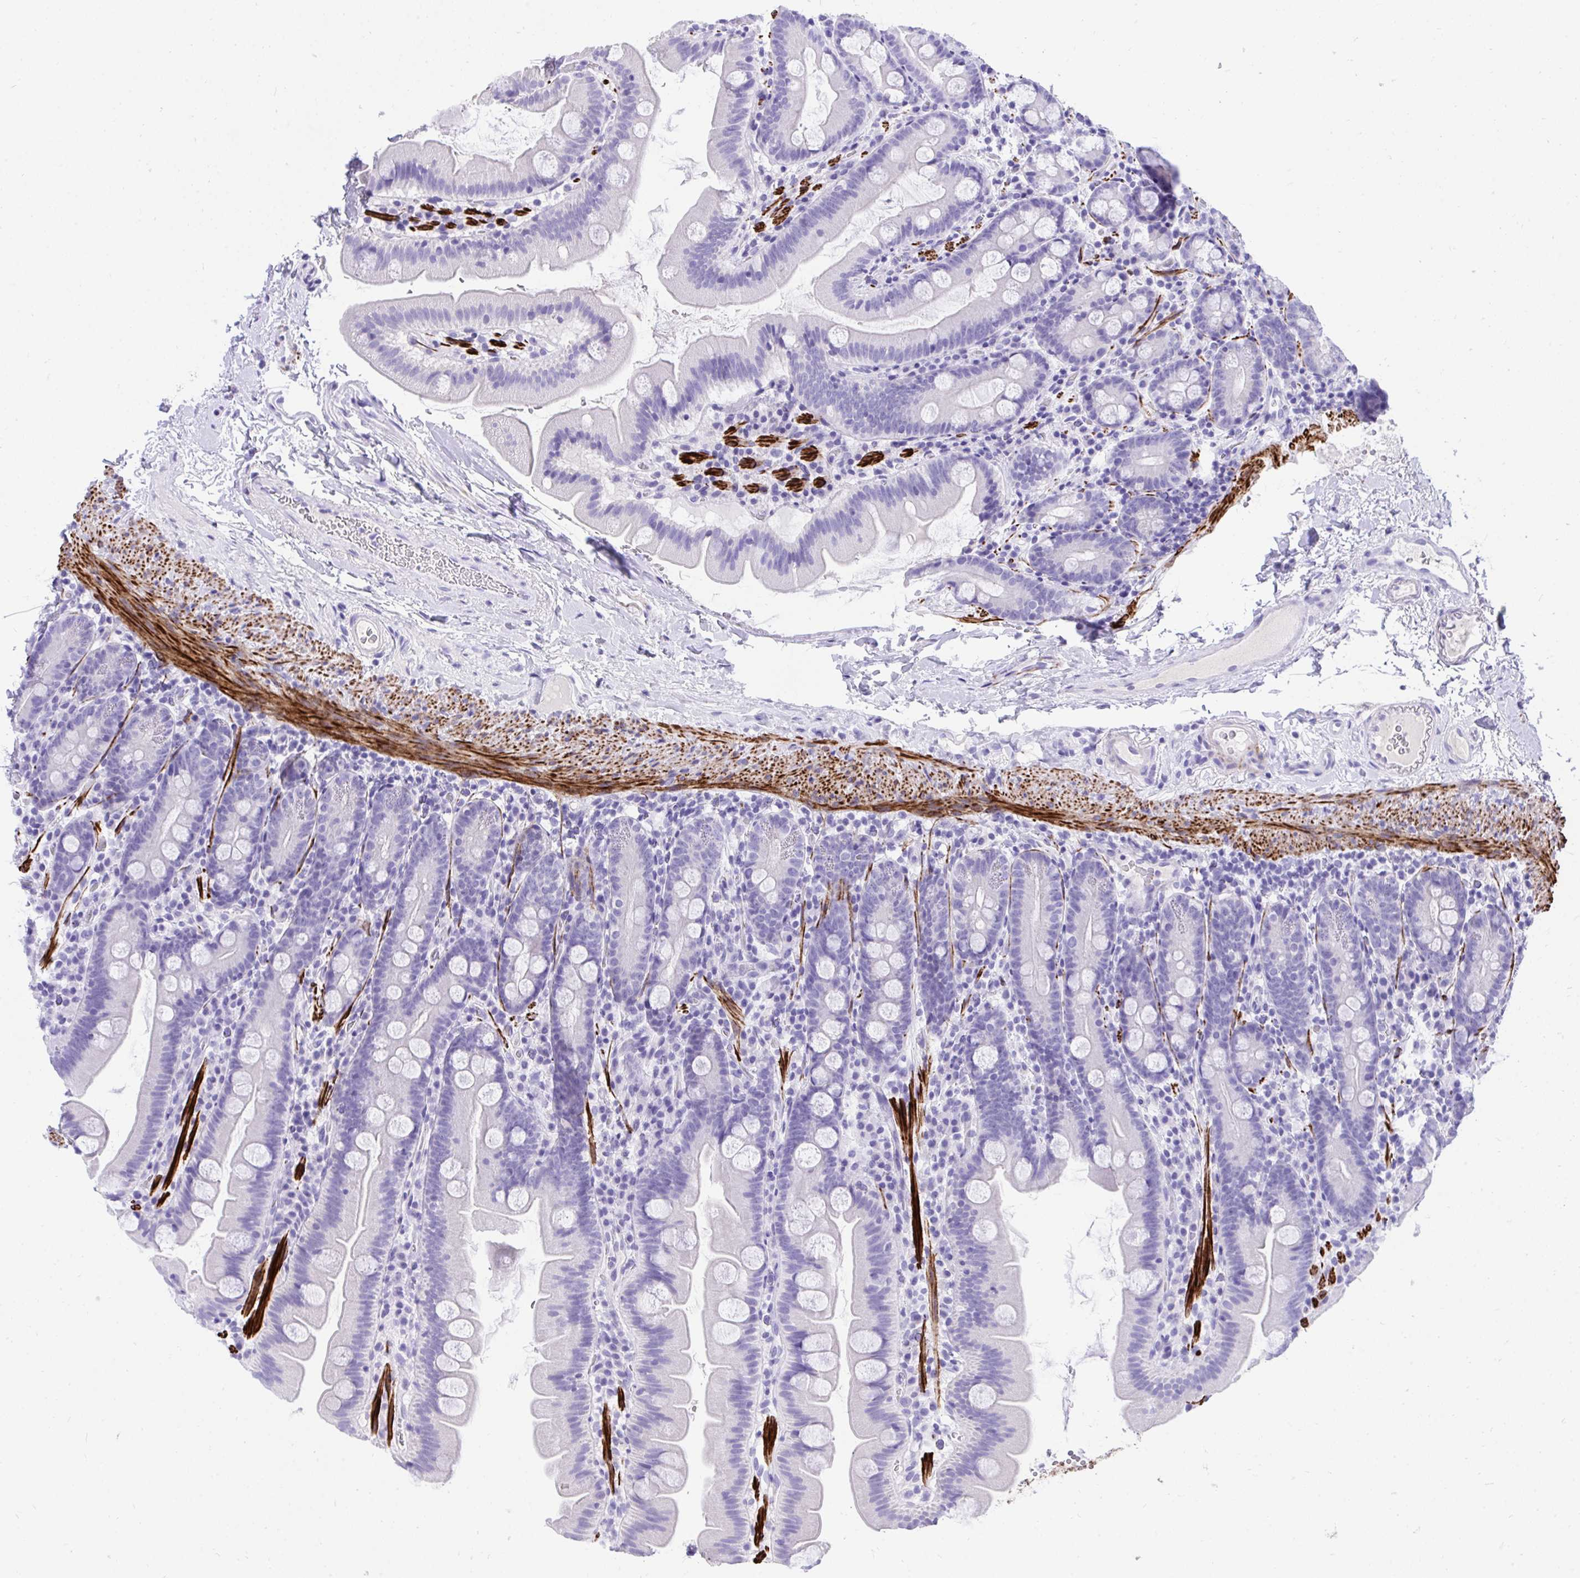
{"staining": {"intensity": "negative", "quantity": "none", "location": "none"}, "tissue": "small intestine", "cell_type": "Glandular cells", "image_type": "normal", "snomed": [{"axis": "morphology", "description": "Normal tissue, NOS"}, {"axis": "topography", "description": "Small intestine"}], "caption": "Glandular cells show no significant protein expression in benign small intestine. The staining is performed using DAB brown chromogen with nuclei counter-stained in using hematoxylin.", "gene": "KCNN4", "patient": {"sex": "female", "age": 68}}